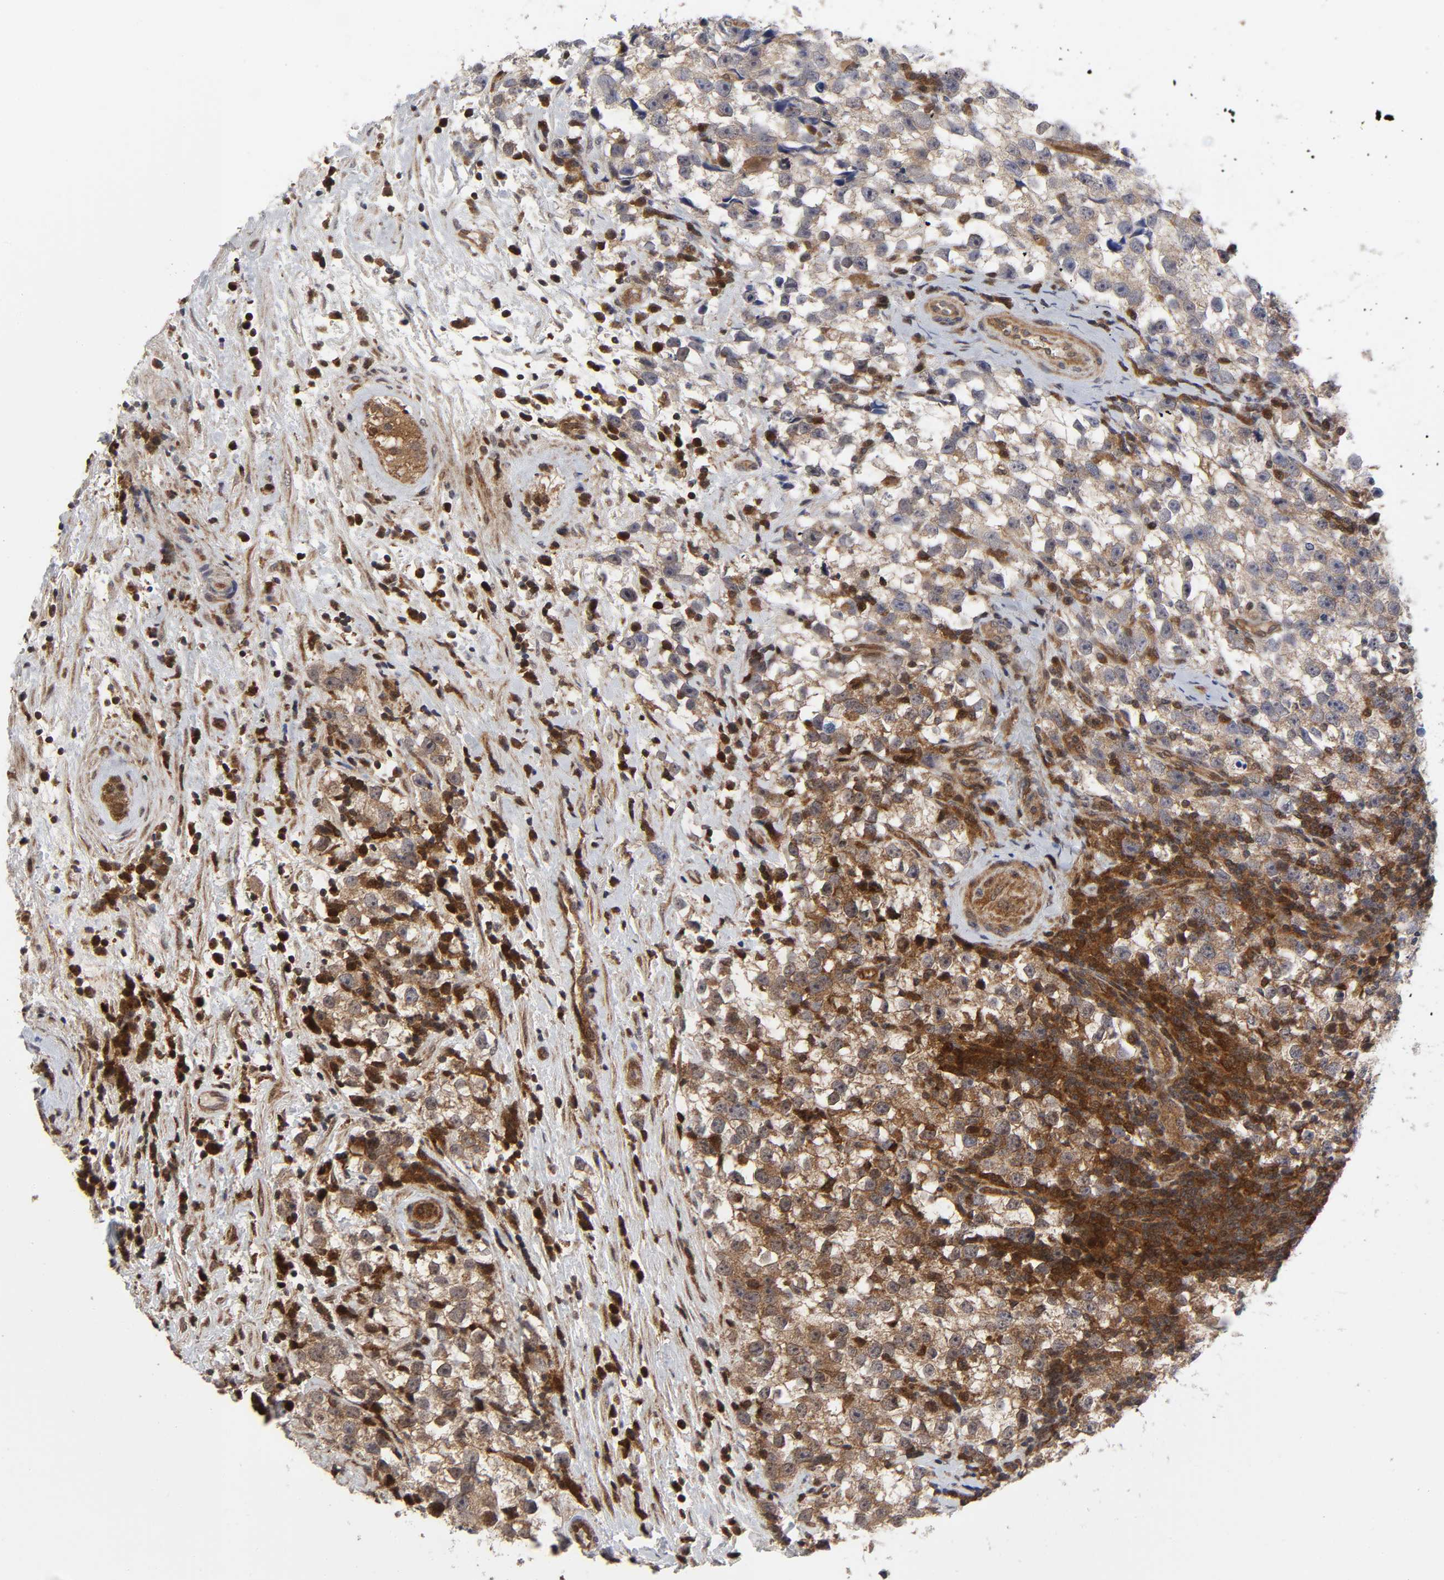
{"staining": {"intensity": "weak", "quantity": ">75%", "location": "cytoplasmic/membranous"}, "tissue": "testis cancer", "cell_type": "Tumor cells", "image_type": "cancer", "snomed": [{"axis": "morphology", "description": "Seminoma, NOS"}, {"axis": "topography", "description": "Testis"}], "caption": "Immunohistochemistry image of human testis cancer stained for a protein (brown), which reveals low levels of weak cytoplasmic/membranous expression in about >75% of tumor cells.", "gene": "CASP9", "patient": {"sex": "male", "age": 33}}